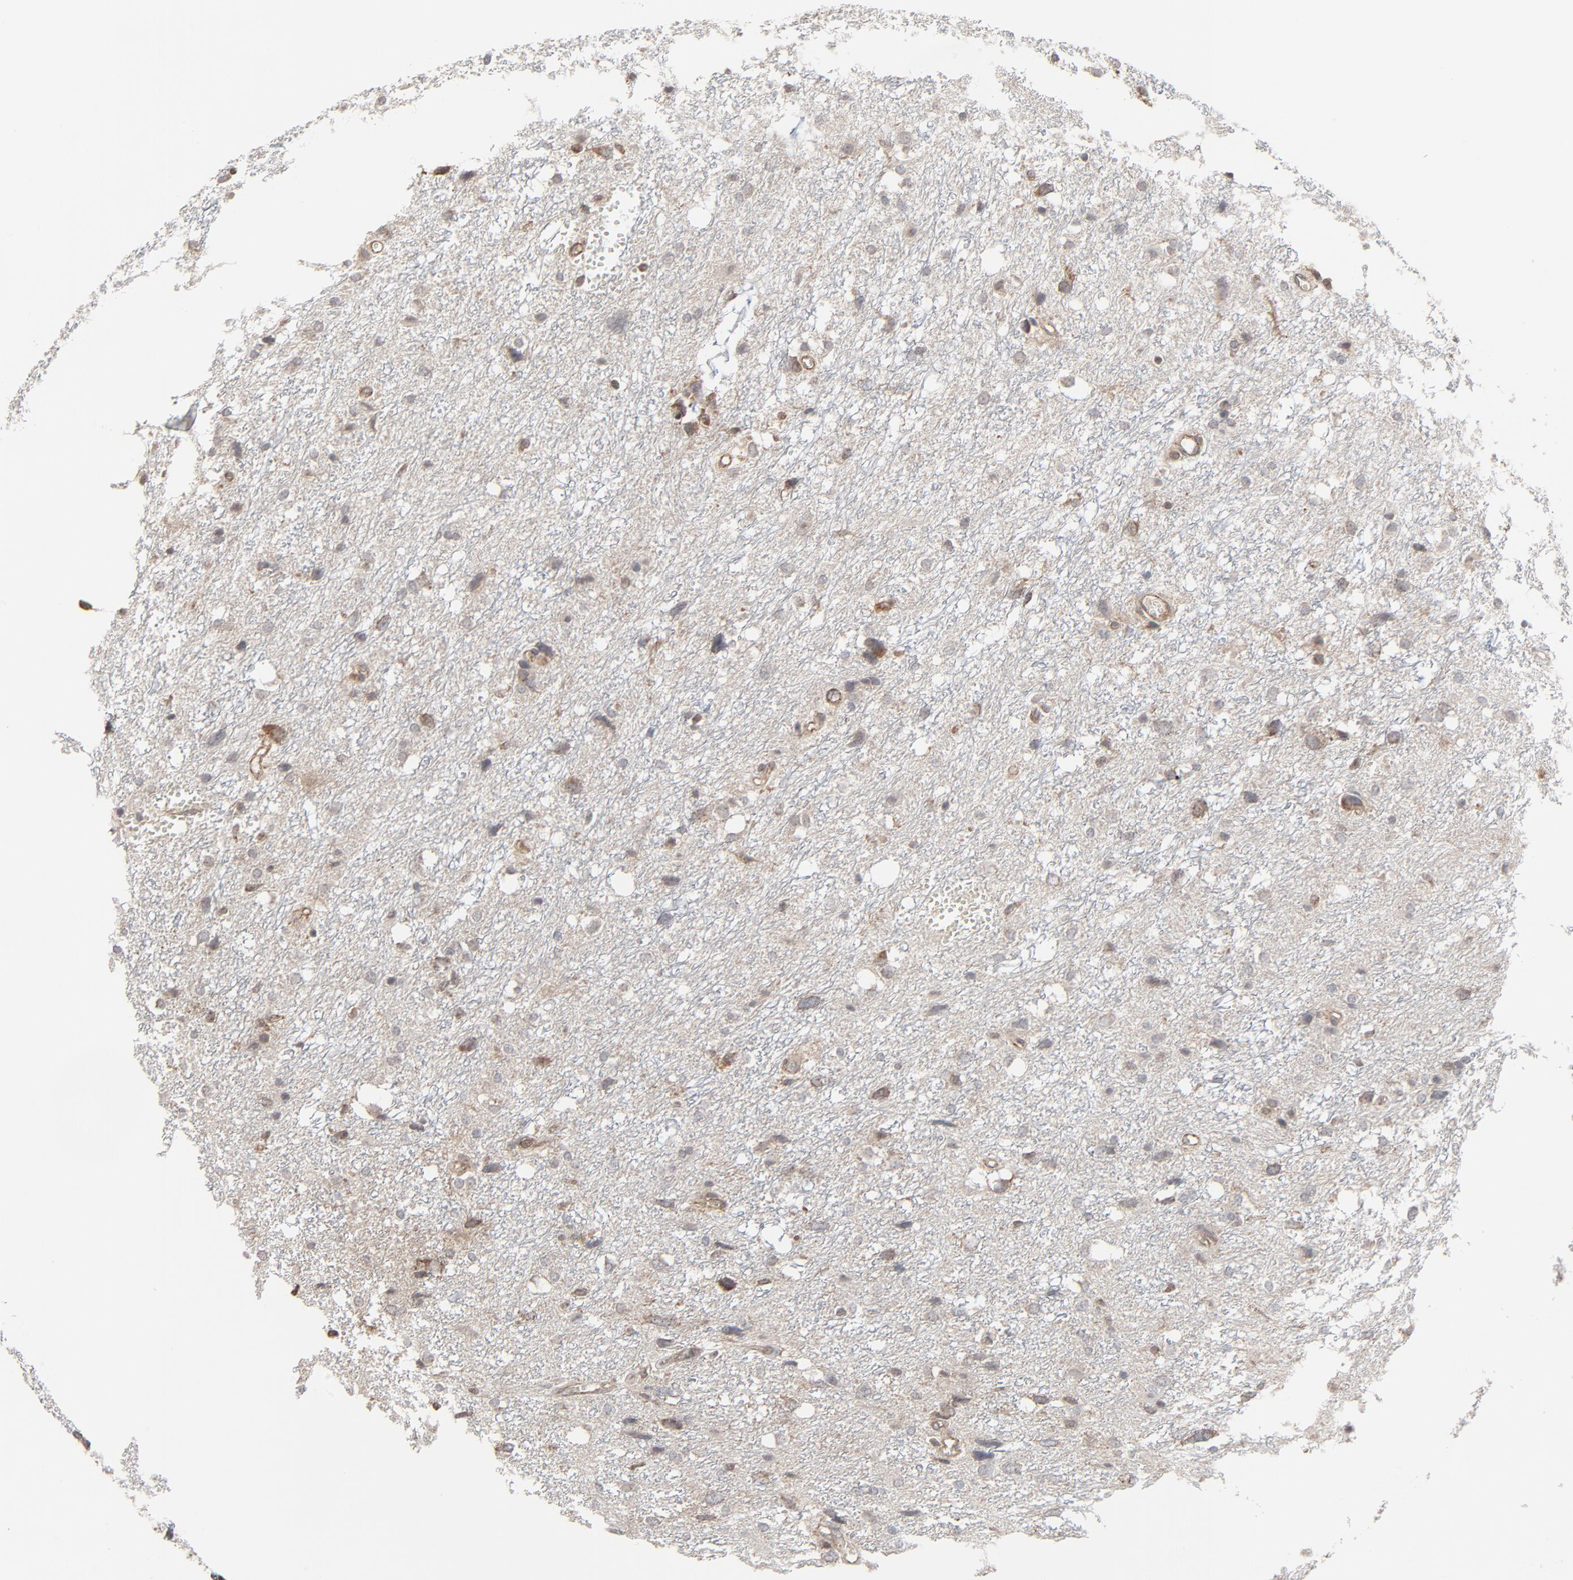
{"staining": {"intensity": "moderate", "quantity": "<25%", "location": "cytoplasmic/membranous"}, "tissue": "glioma", "cell_type": "Tumor cells", "image_type": "cancer", "snomed": [{"axis": "morphology", "description": "Glioma, malignant, High grade"}, {"axis": "topography", "description": "Brain"}], "caption": "A high-resolution photomicrograph shows immunohistochemistry staining of glioma, which shows moderate cytoplasmic/membranous positivity in approximately <25% of tumor cells.", "gene": "CTNND1", "patient": {"sex": "female", "age": 59}}